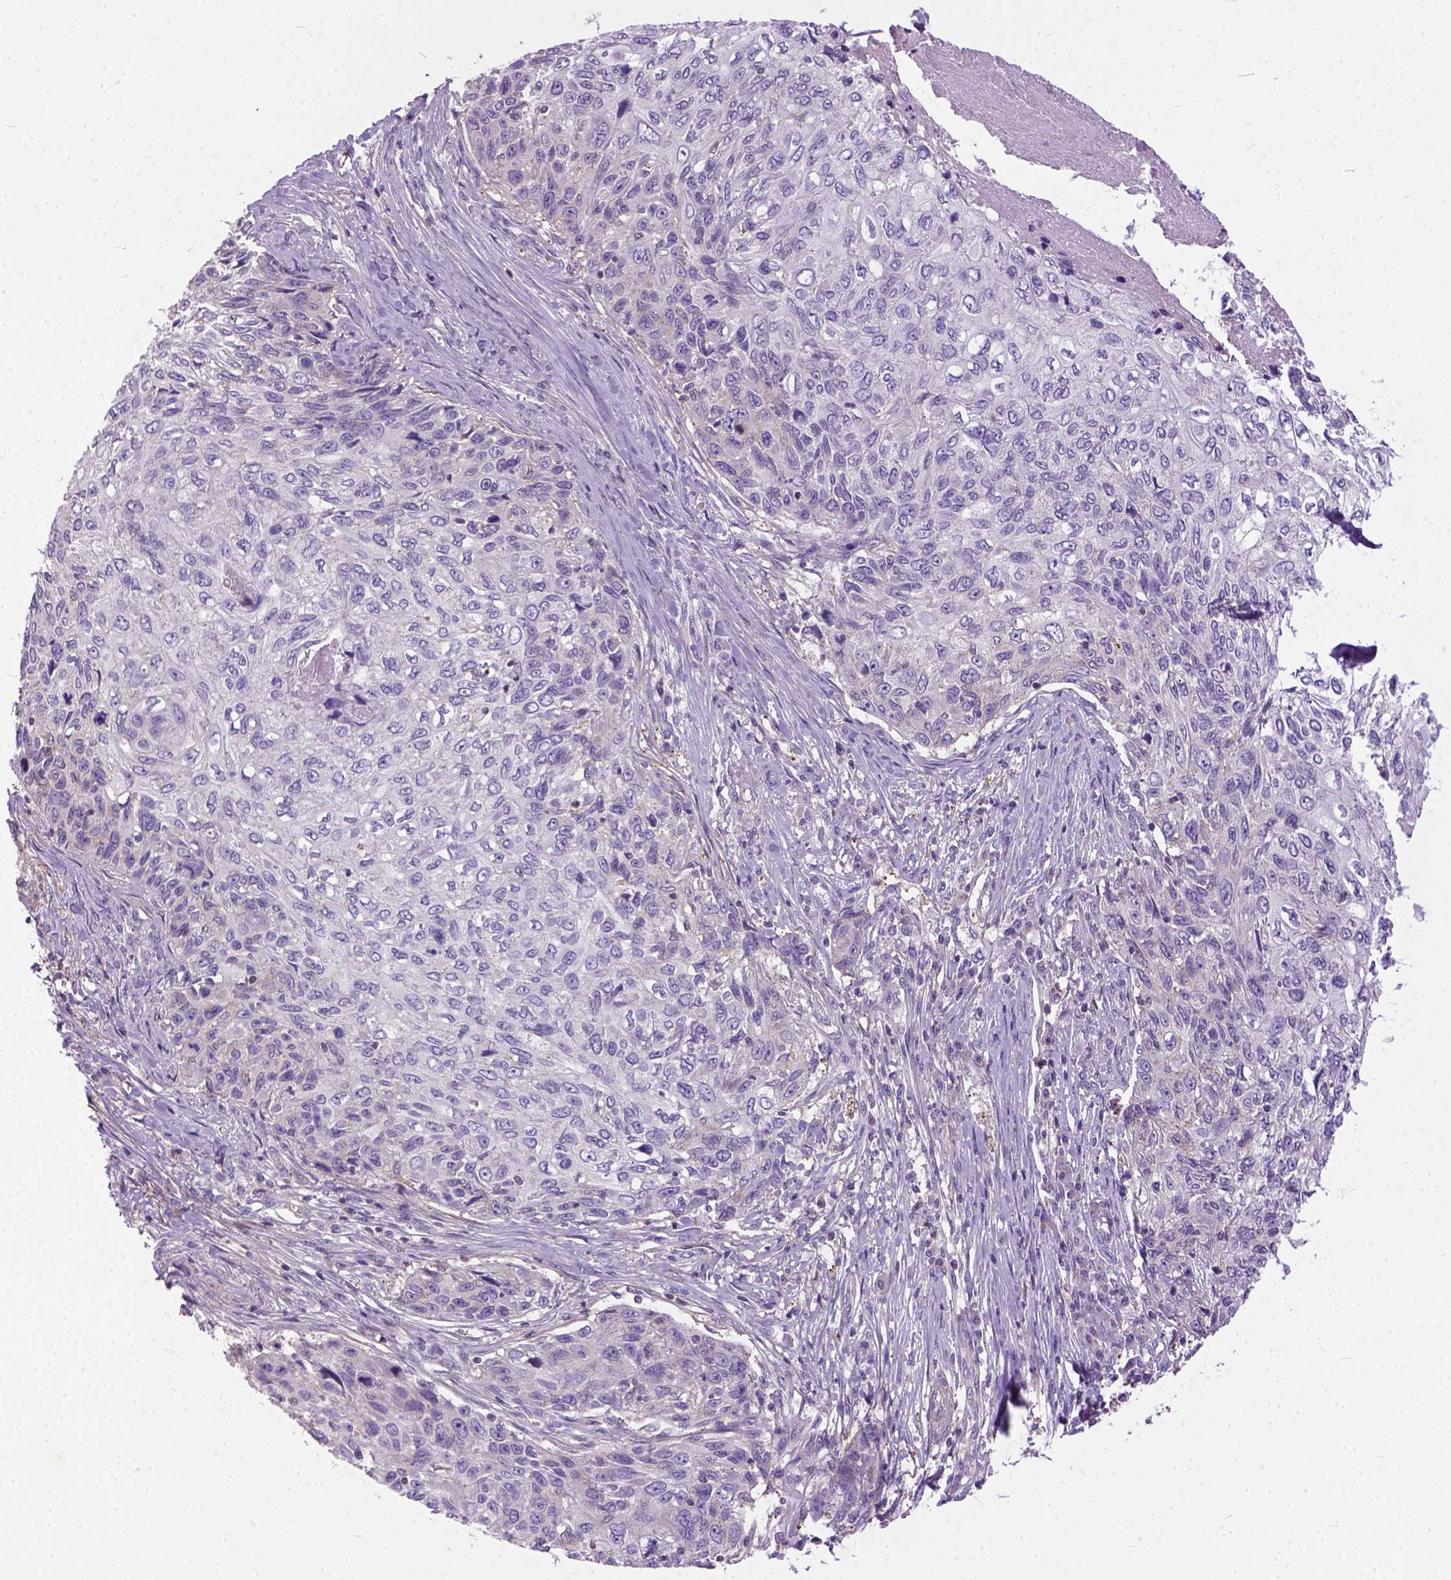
{"staining": {"intensity": "negative", "quantity": "none", "location": "none"}, "tissue": "skin cancer", "cell_type": "Tumor cells", "image_type": "cancer", "snomed": [{"axis": "morphology", "description": "Squamous cell carcinoma, NOS"}, {"axis": "topography", "description": "Skin"}], "caption": "The IHC histopathology image has no significant expression in tumor cells of skin cancer (squamous cell carcinoma) tissue.", "gene": "BANF2", "patient": {"sex": "male", "age": 92}}